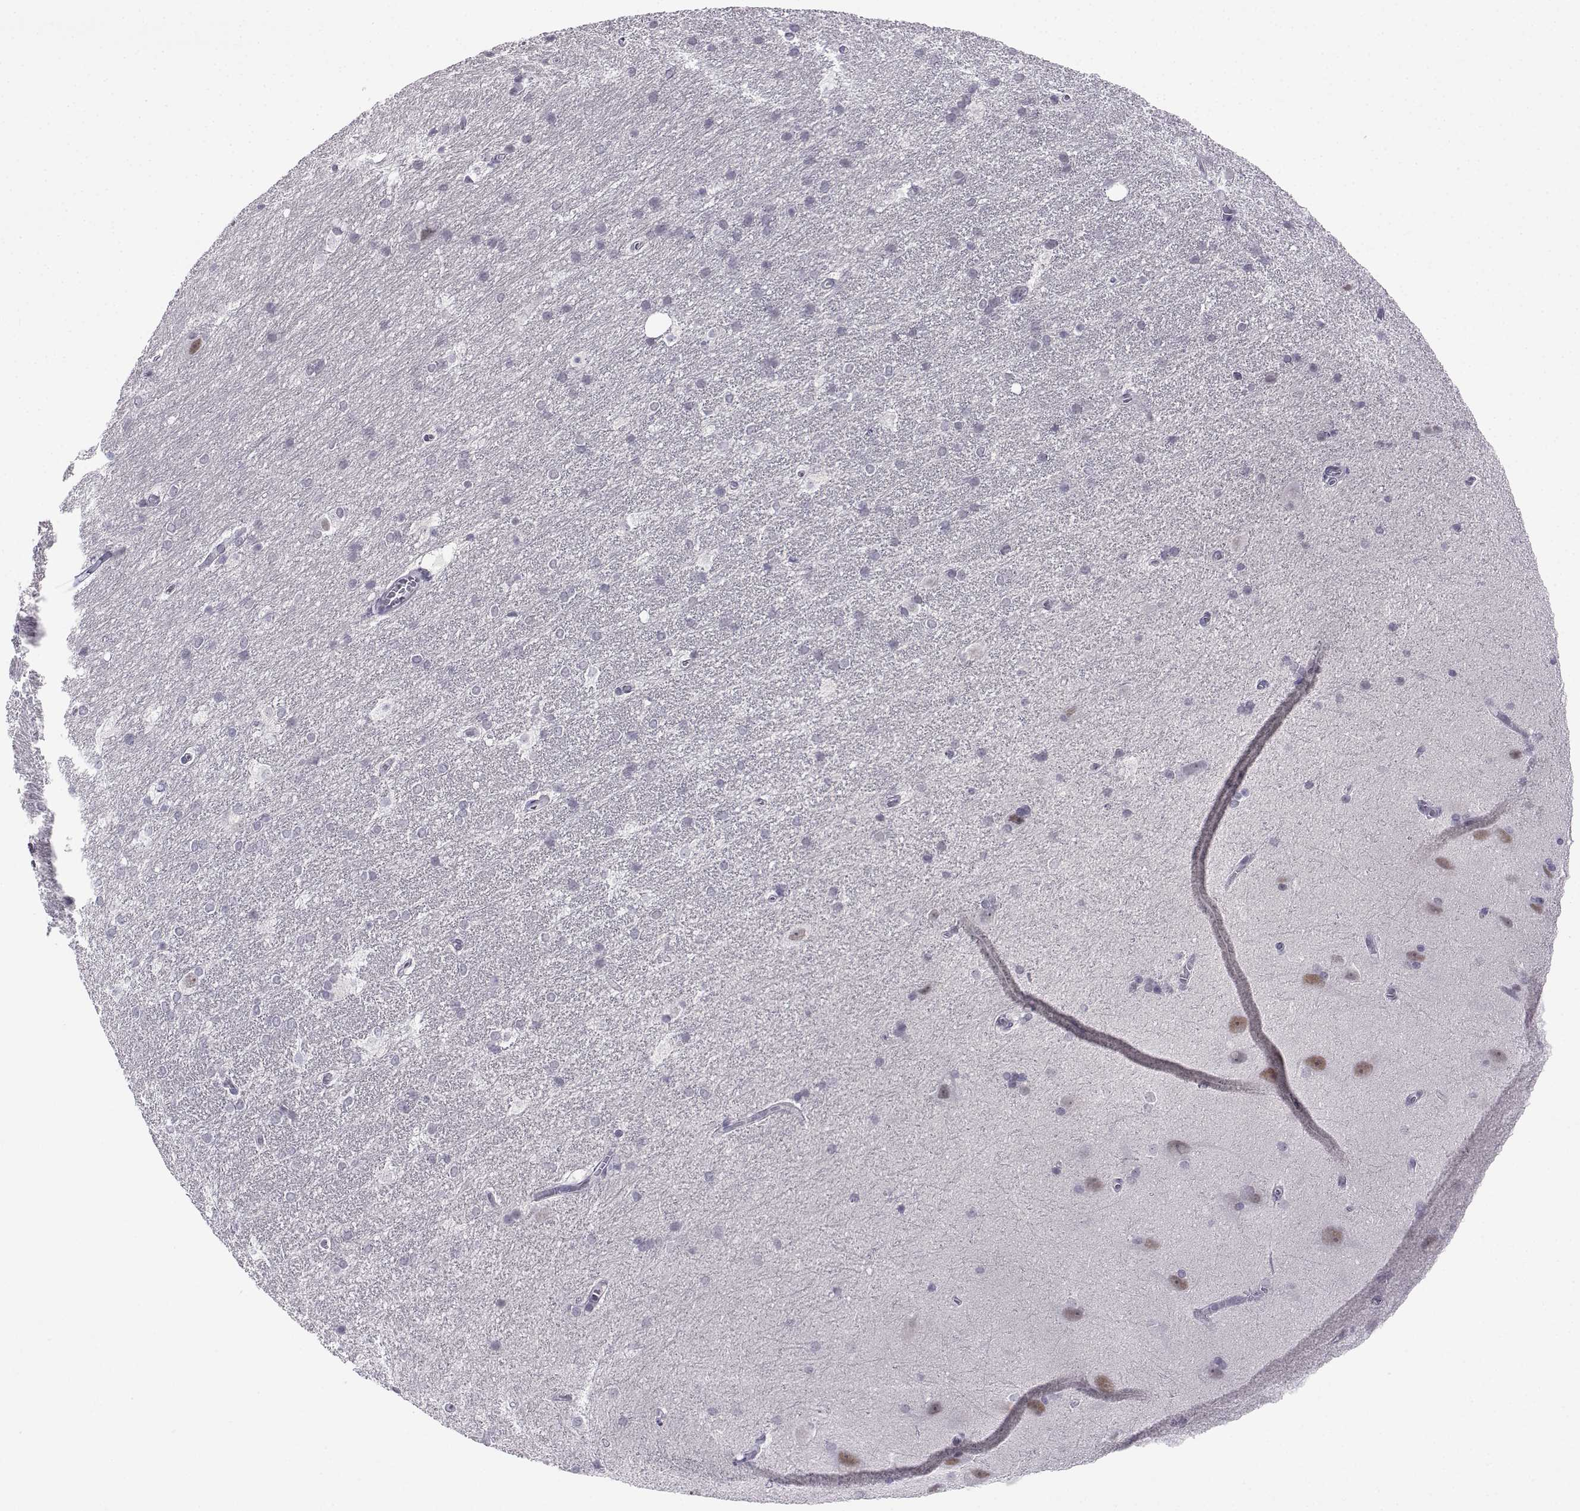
{"staining": {"intensity": "negative", "quantity": "none", "location": "none"}, "tissue": "hippocampus", "cell_type": "Glial cells", "image_type": "normal", "snomed": [{"axis": "morphology", "description": "Normal tissue, NOS"}, {"axis": "topography", "description": "Cerebral cortex"}, {"axis": "topography", "description": "Hippocampus"}], "caption": "Protein analysis of unremarkable hippocampus demonstrates no significant expression in glial cells.", "gene": "MED26", "patient": {"sex": "female", "age": 19}}